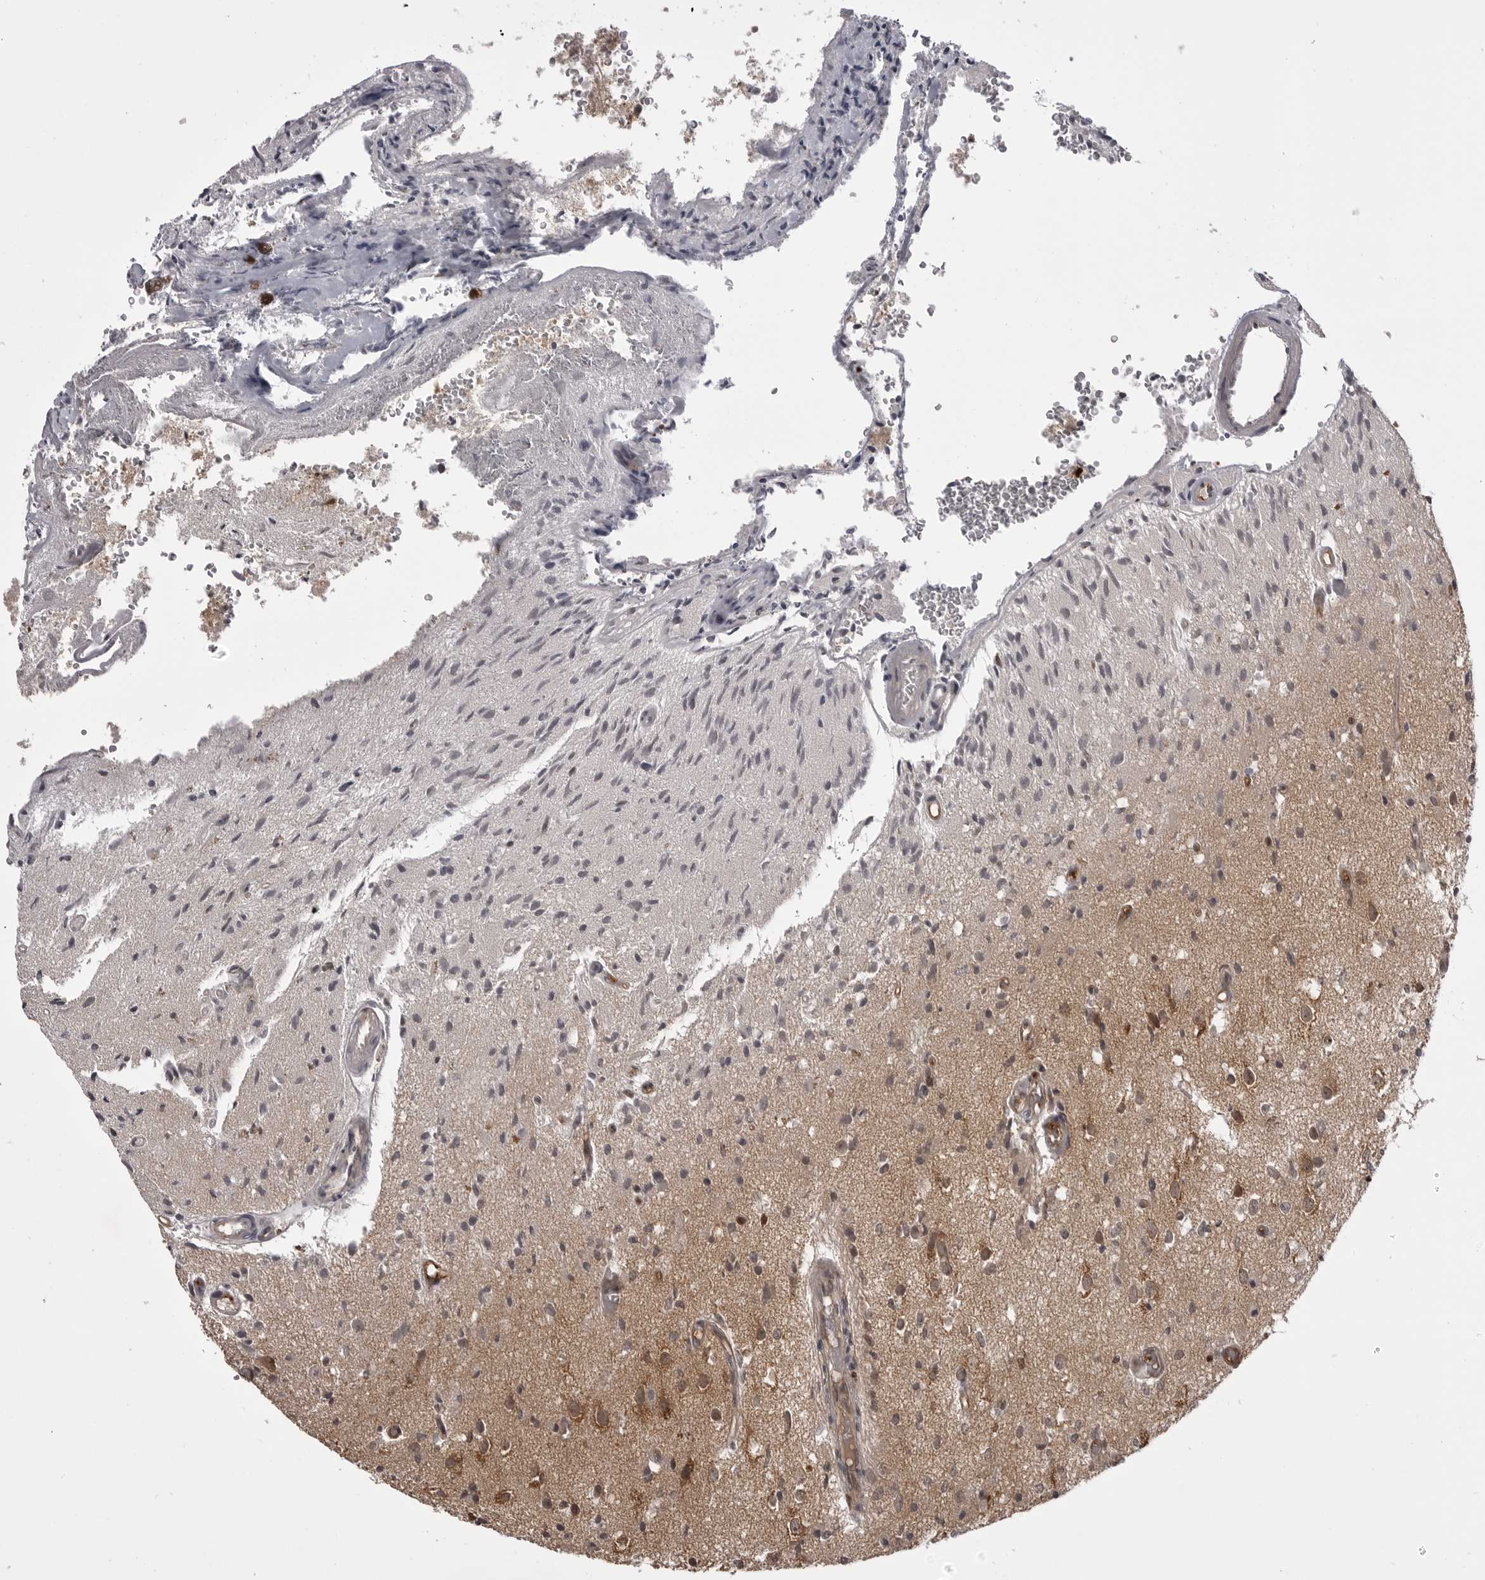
{"staining": {"intensity": "weak", "quantity": "<25%", "location": "cytoplasmic/membranous"}, "tissue": "glioma", "cell_type": "Tumor cells", "image_type": "cancer", "snomed": [{"axis": "morphology", "description": "Normal tissue, NOS"}, {"axis": "morphology", "description": "Glioma, malignant, High grade"}, {"axis": "topography", "description": "Cerebral cortex"}], "caption": "Tumor cells show no significant expression in glioma.", "gene": "PTK2B", "patient": {"sex": "male", "age": 77}}